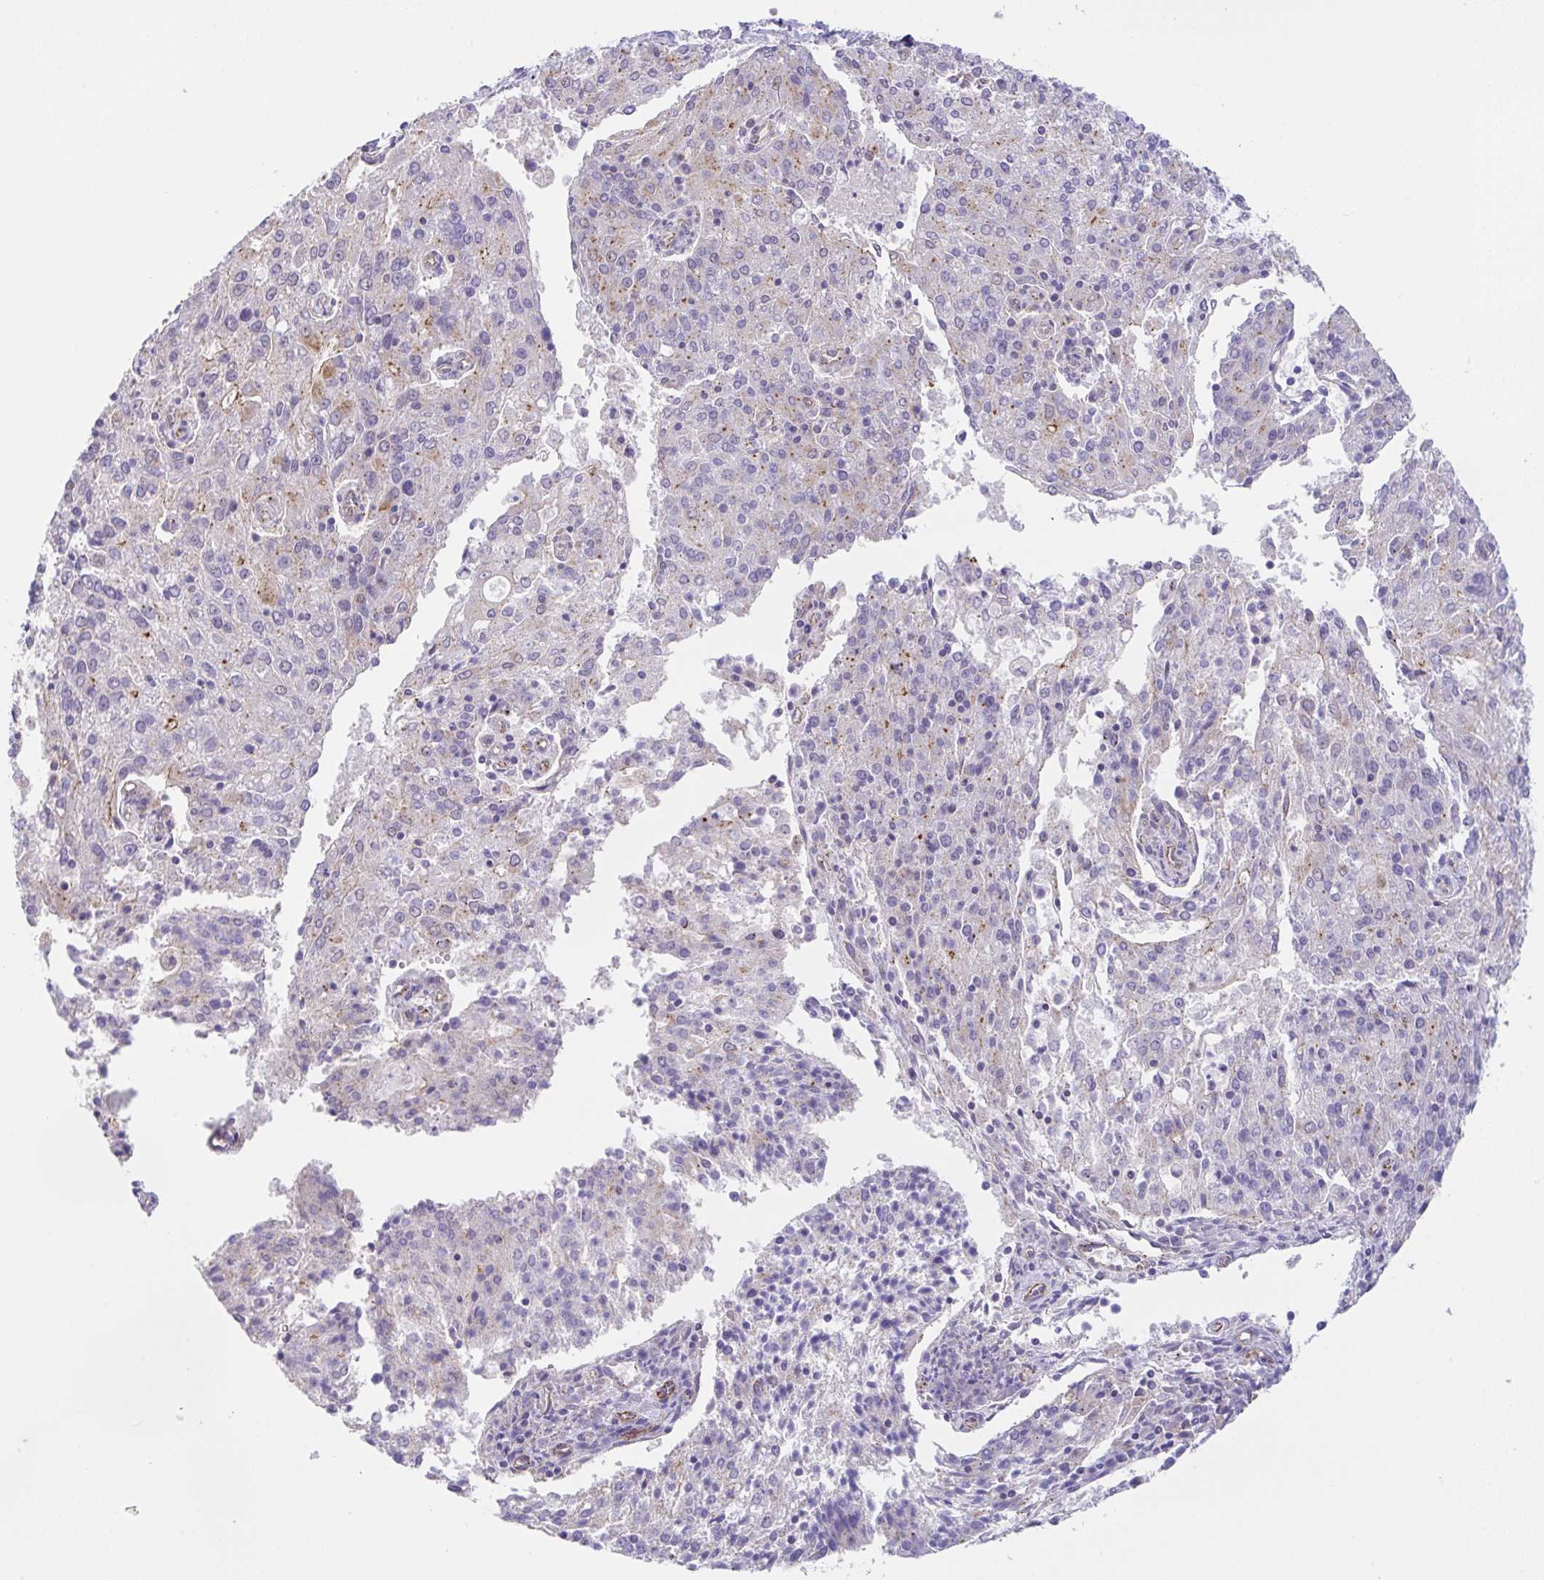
{"staining": {"intensity": "negative", "quantity": "none", "location": "none"}, "tissue": "endometrial cancer", "cell_type": "Tumor cells", "image_type": "cancer", "snomed": [{"axis": "morphology", "description": "Adenocarcinoma, NOS"}, {"axis": "topography", "description": "Endometrium"}], "caption": "A high-resolution micrograph shows IHC staining of endometrial adenocarcinoma, which demonstrates no significant staining in tumor cells.", "gene": "CGNL1", "patient": {"sex": "female", "age": 82}}